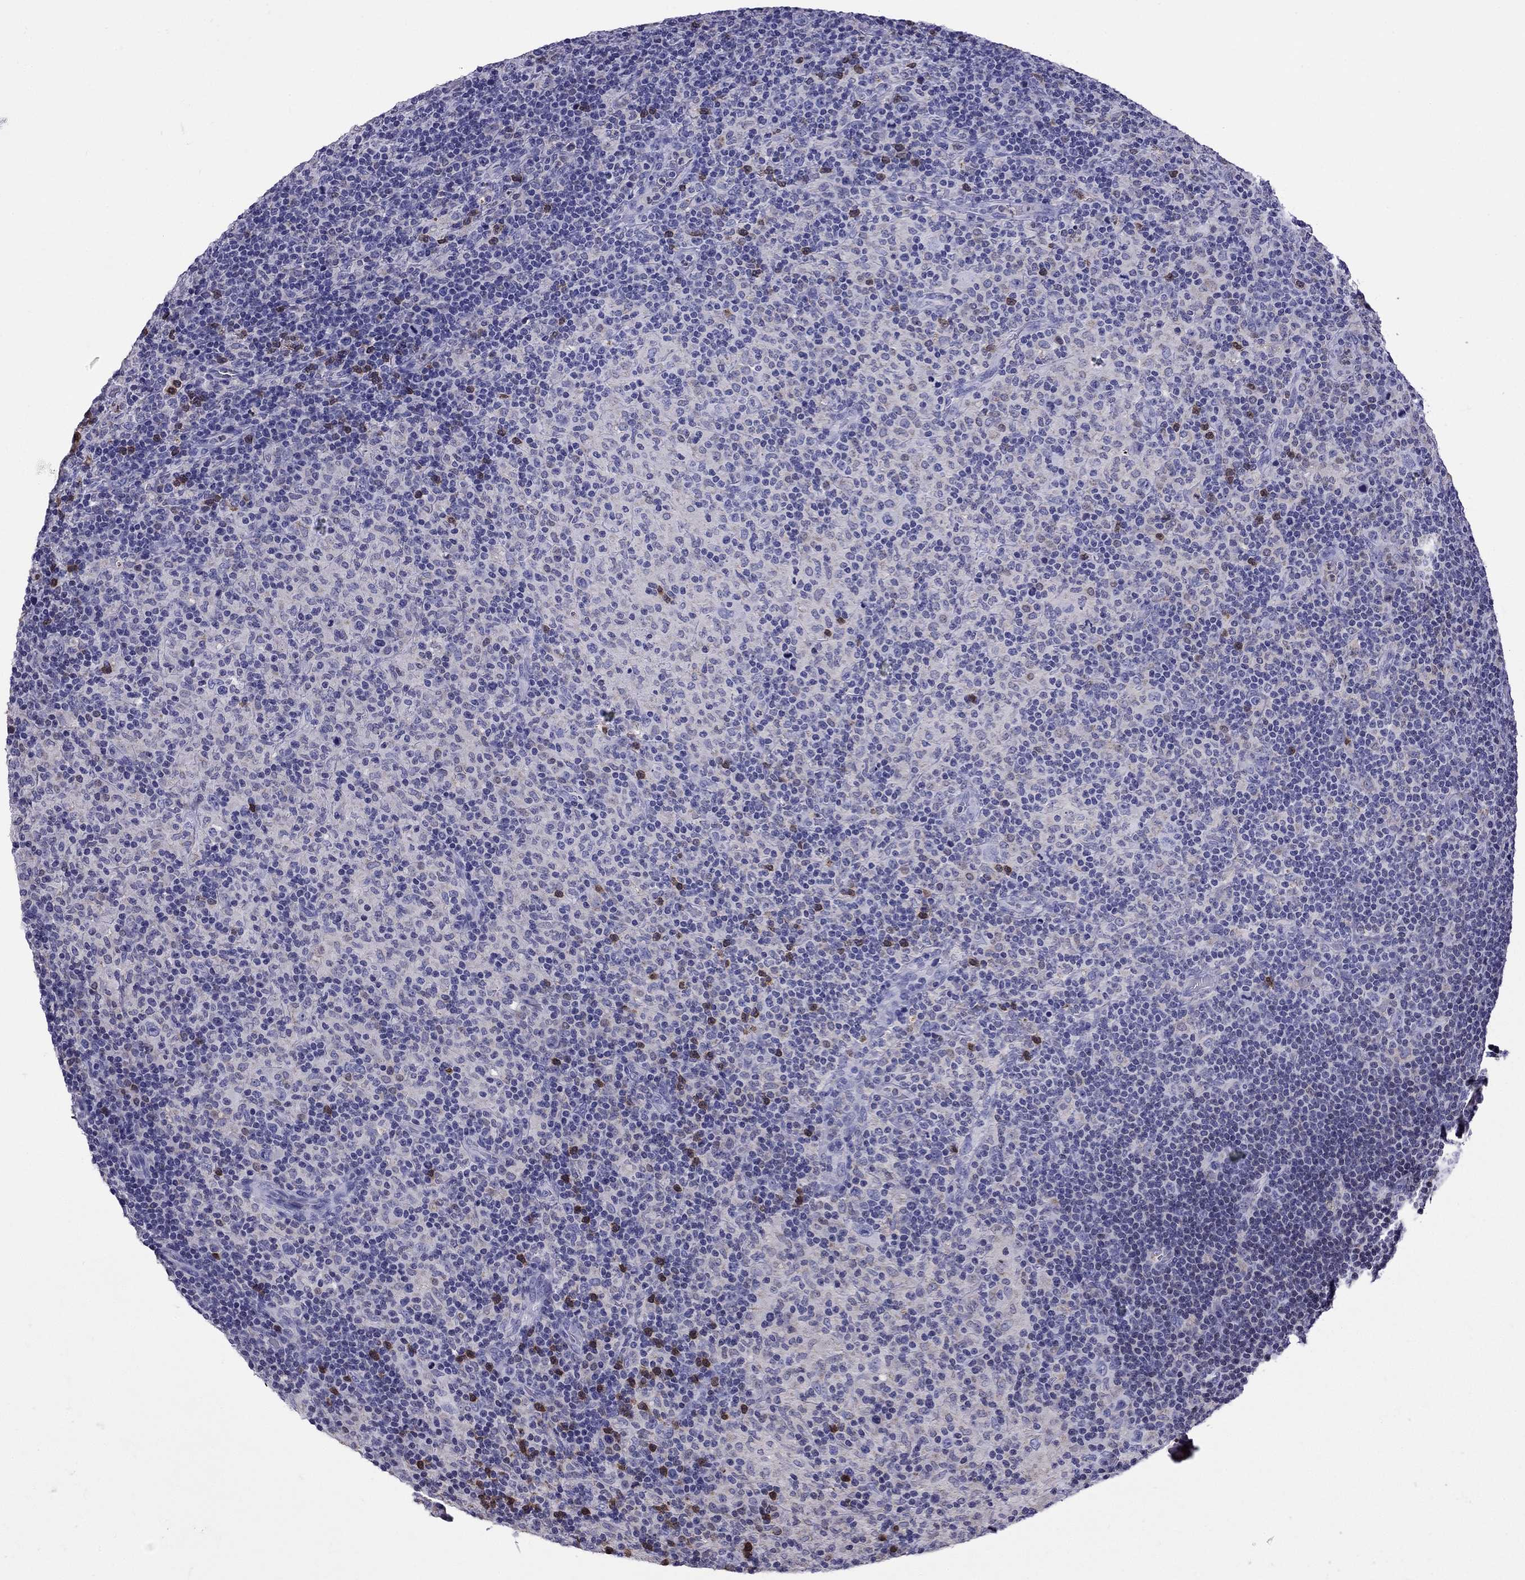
{"staining": {"intensity": "negative", "quantity": "none", "location": "none"}, "tissue": "lymphoma", "cell_type": "Tumor cells", "image_type": "cancer", "snomed": [{"axis": "morphology", "description": "Hodgkin's disease, NOS"}, {"axis": "topography", "description": "Lymph node"}], "caption": "Tumor cells are negative for brown protein staining in lymphoma.", "gene": "SCG2", "patient": {"sex": "male", "age": 70}}